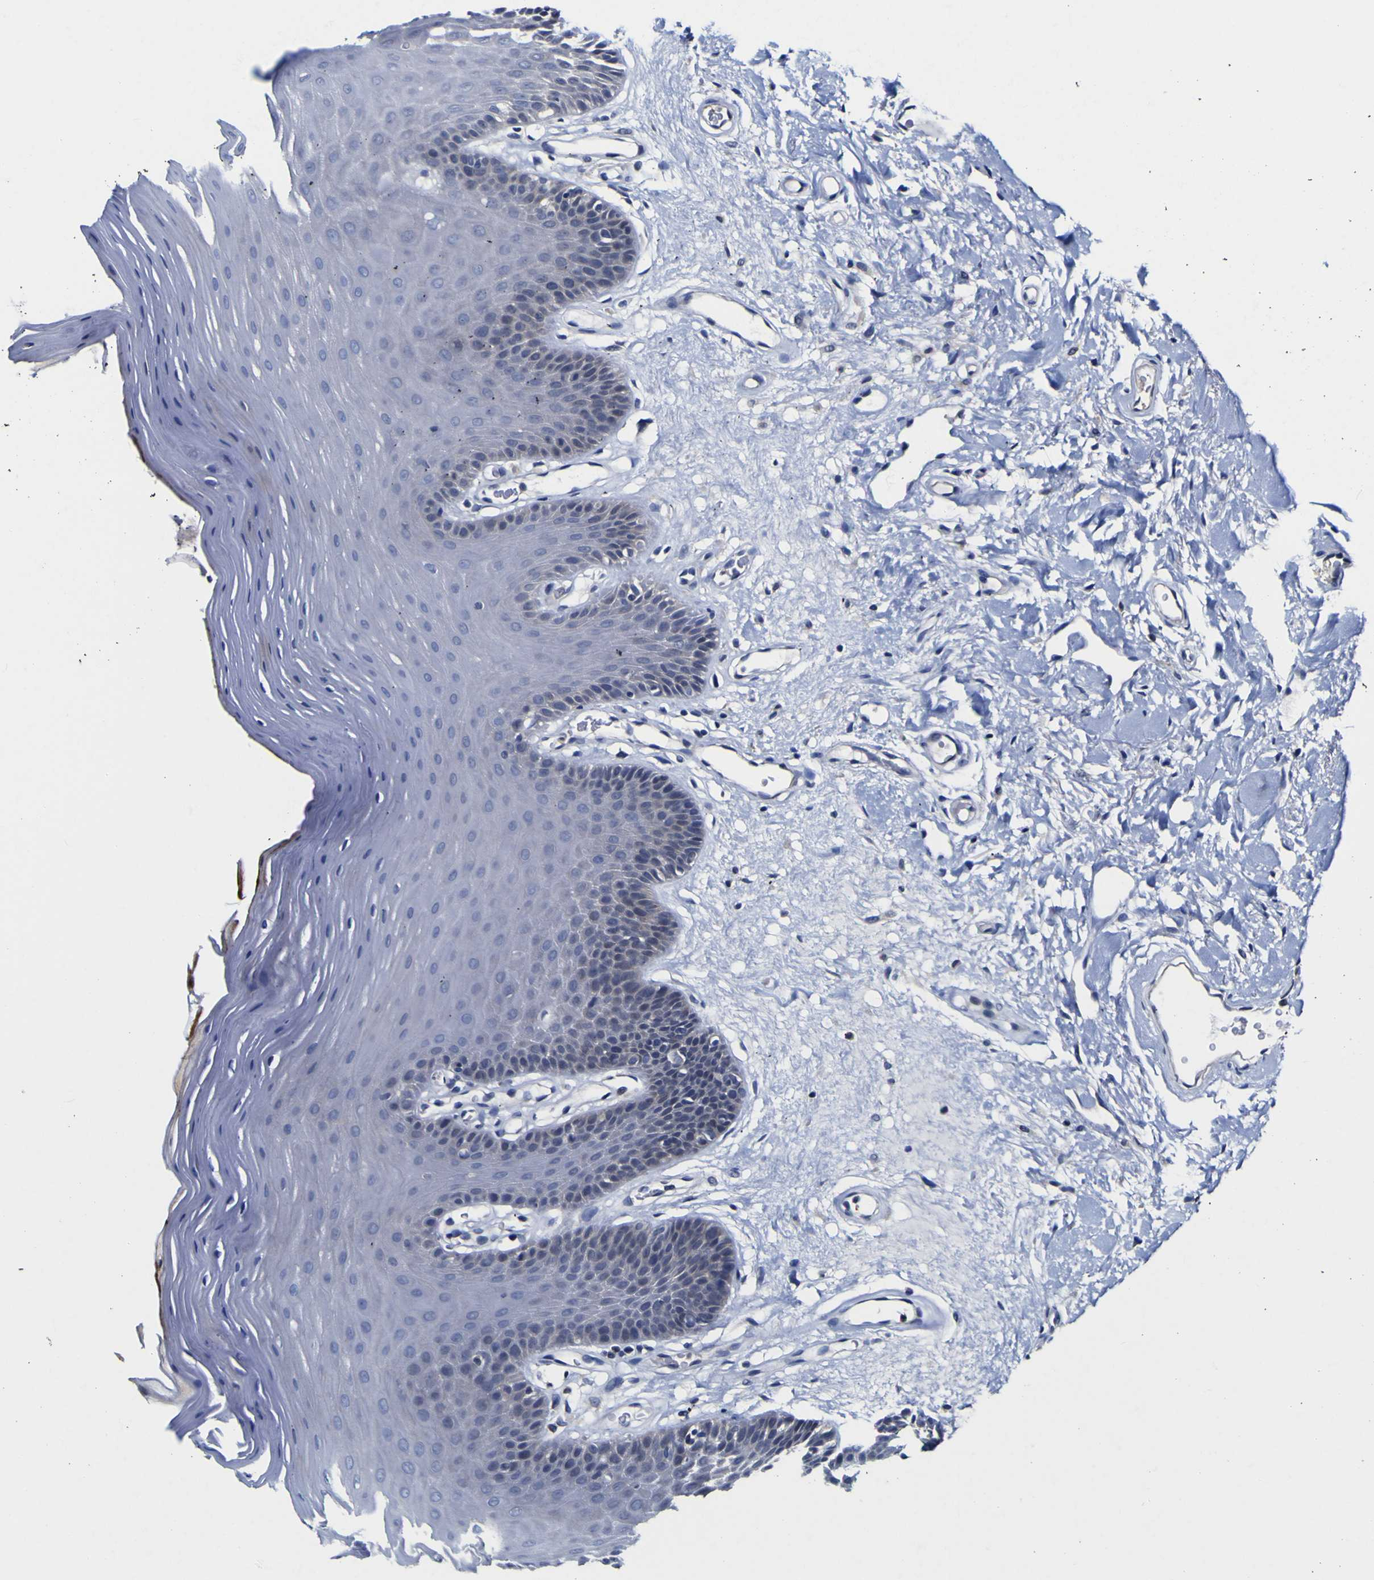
{"staining": {"intensity": "negative", "quantity": "none", "location": "none"}, "tissue": "oral mucosa", "cell_type": "Squamous epithelial cells", "image_type": "normal", "snomed": [{"axis": "morphology", "description": "Normal tissue, NOS"}, {"axis": "morphology", "description": "Squamous cell carcinoma, NOS"}, {"axis": "topography", "description": "Skeletal muscle"}, {"axis": "topography", "description": "Adipose tissue"}, {"axis": "topography", "description": "Vascular tissue"}, {"axis": "topography", "description": "Oral tissue"}, {"axis": "topography", "description": "Peripheral nerve tissue"}, {"axis": "topography", "description": "Head-Neck"}], "caption": "Immunohistochemistry (IHC) of unremarkable oral mucosa shows no expression in squamous epithelial cells.", "gene": "CASP6", "patient": {"sex": "male", "age": 71}}